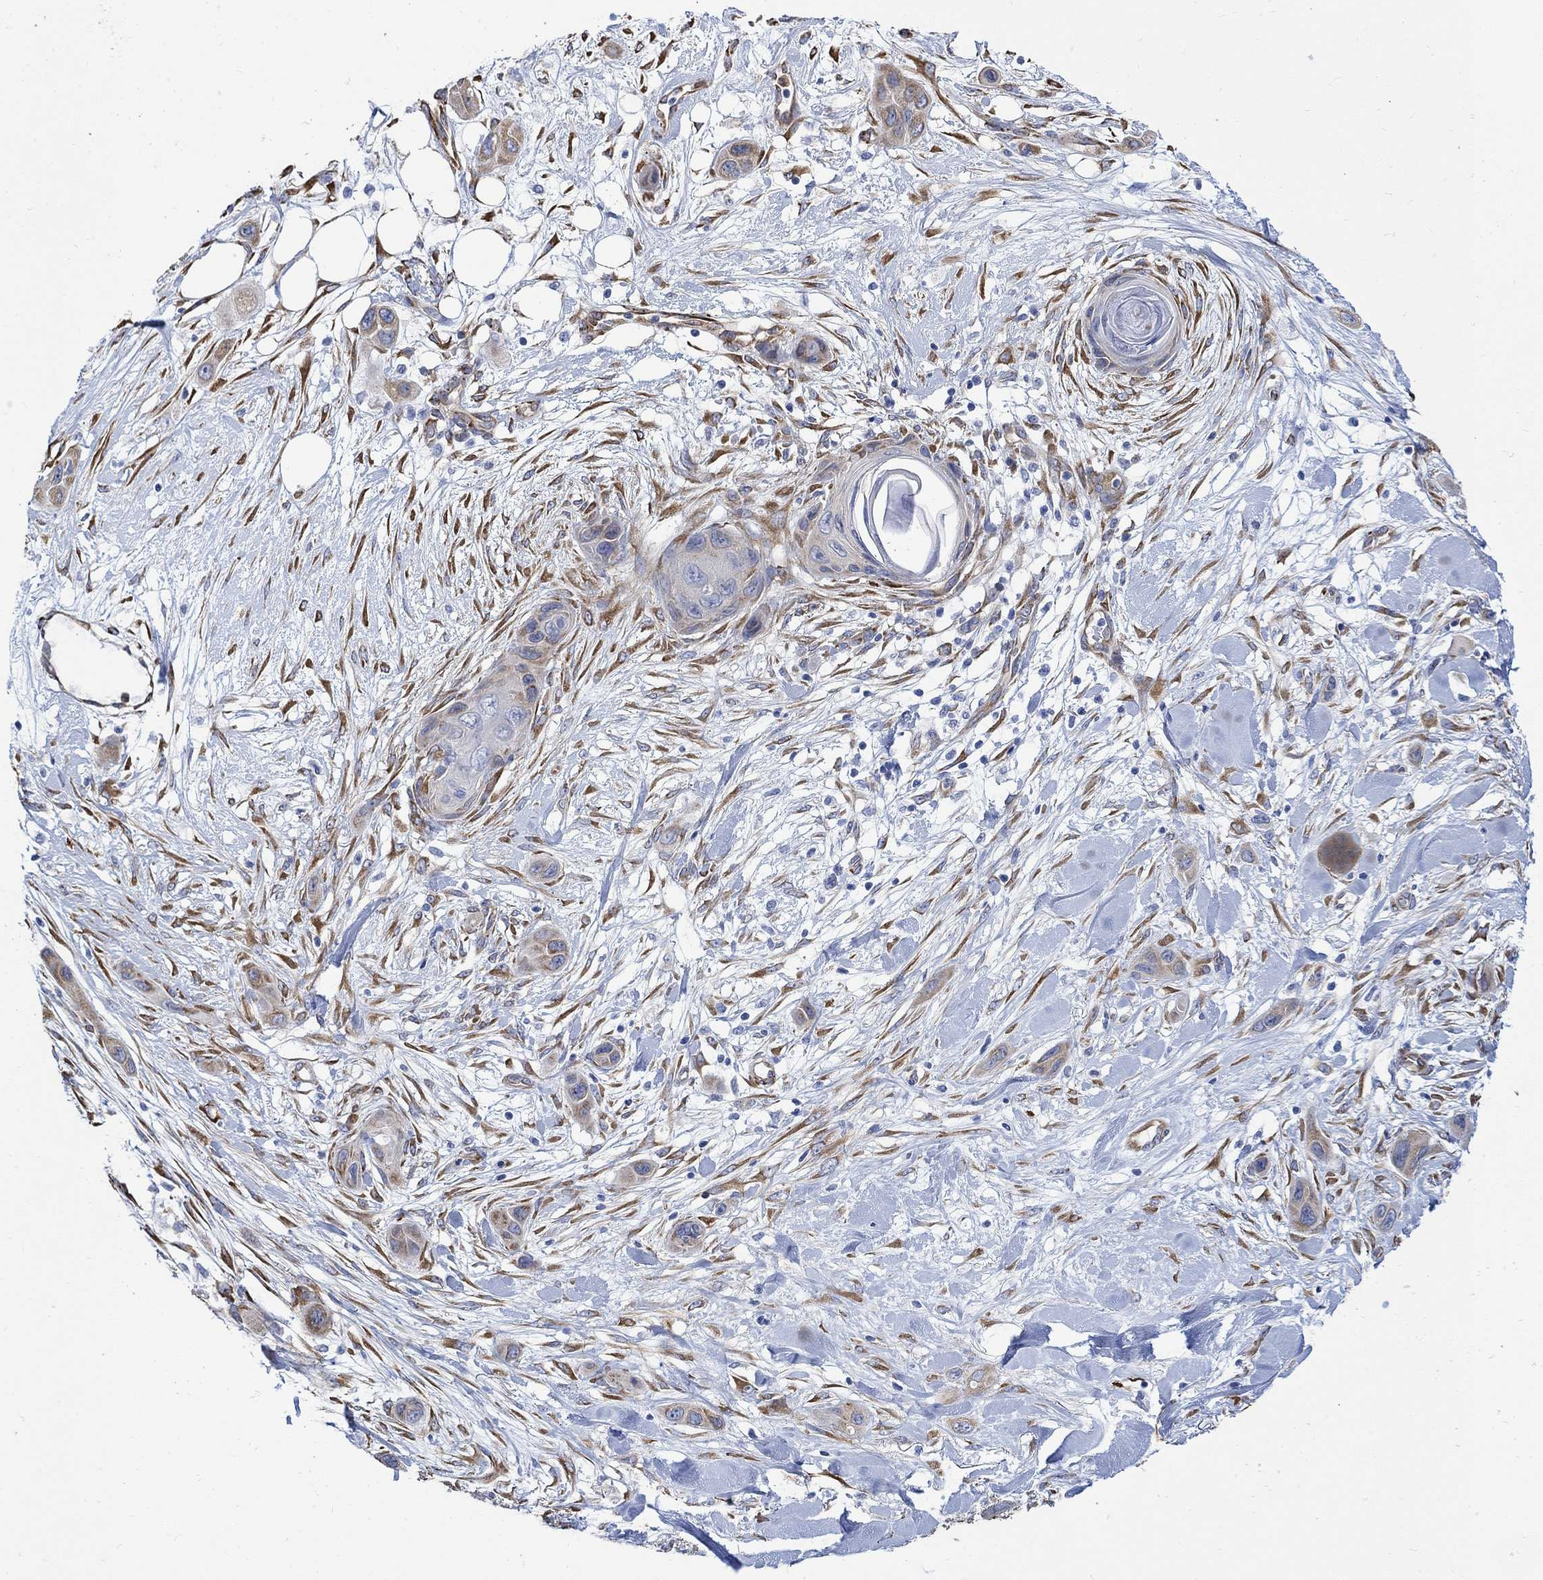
{"staining": {"intensity": "moderate", "quantity": "25%-75%", "location": "cytoplasmic/membranous"}, "tissue": "skin cancer", "cell_type": "Tumor cells", "image_type": "cancer", "snomed": [{"axis": "morphology", "description": "Squamous cell carcinoma, NOS"}, {"axis": "topography", "description": "Skin"}], "caption": "Approximately 25%-75% of tumor cells in skin cancer (squamous cell carcinoma) display moderate cytoplasmic/membranous protein expression as visualized by brown immunohistochemical staining.", "gene": "TGM2", "patient": {"sex": "male", "age": 79}}